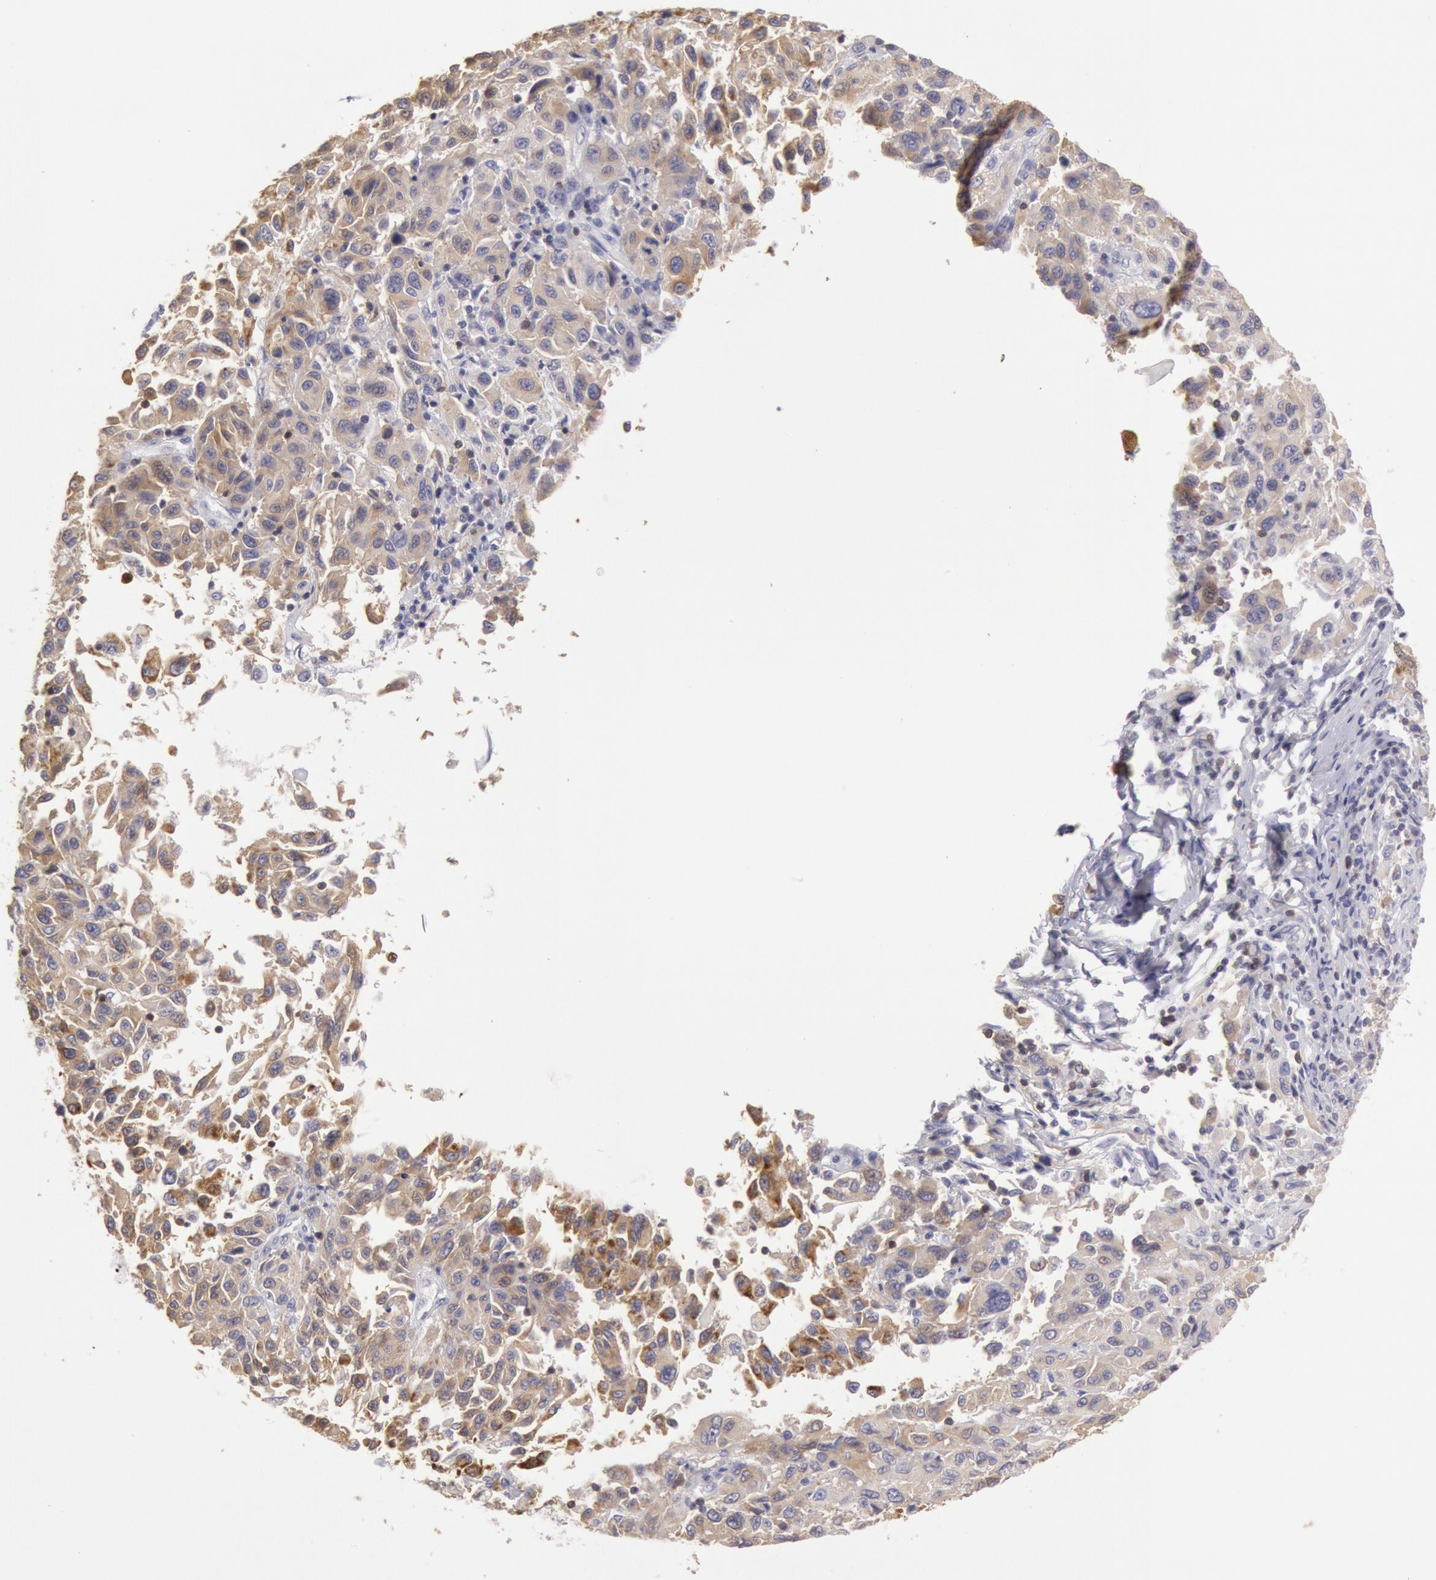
{"staining": {"intensity": "weak", "quantity": "25%-75%", "location": "cytoplasmic/membranous"}, "tissue": "melanoma", "cell_type": "Tumor cells", "image_type": "cancer", "snomed": [{"axis": "morphology", "description": "Malignant melanoma, NOS"}, {"axis": "topography", "description": "Skin"}], "caption": "Melanoma was stained to show a protein in brown. There is low levels of weak cytoplasmic/membranous staining in approximately 25%-75% of tumor cells.", "gene": "RAB27A", "patient": {"sex": "female", "age": 77}}